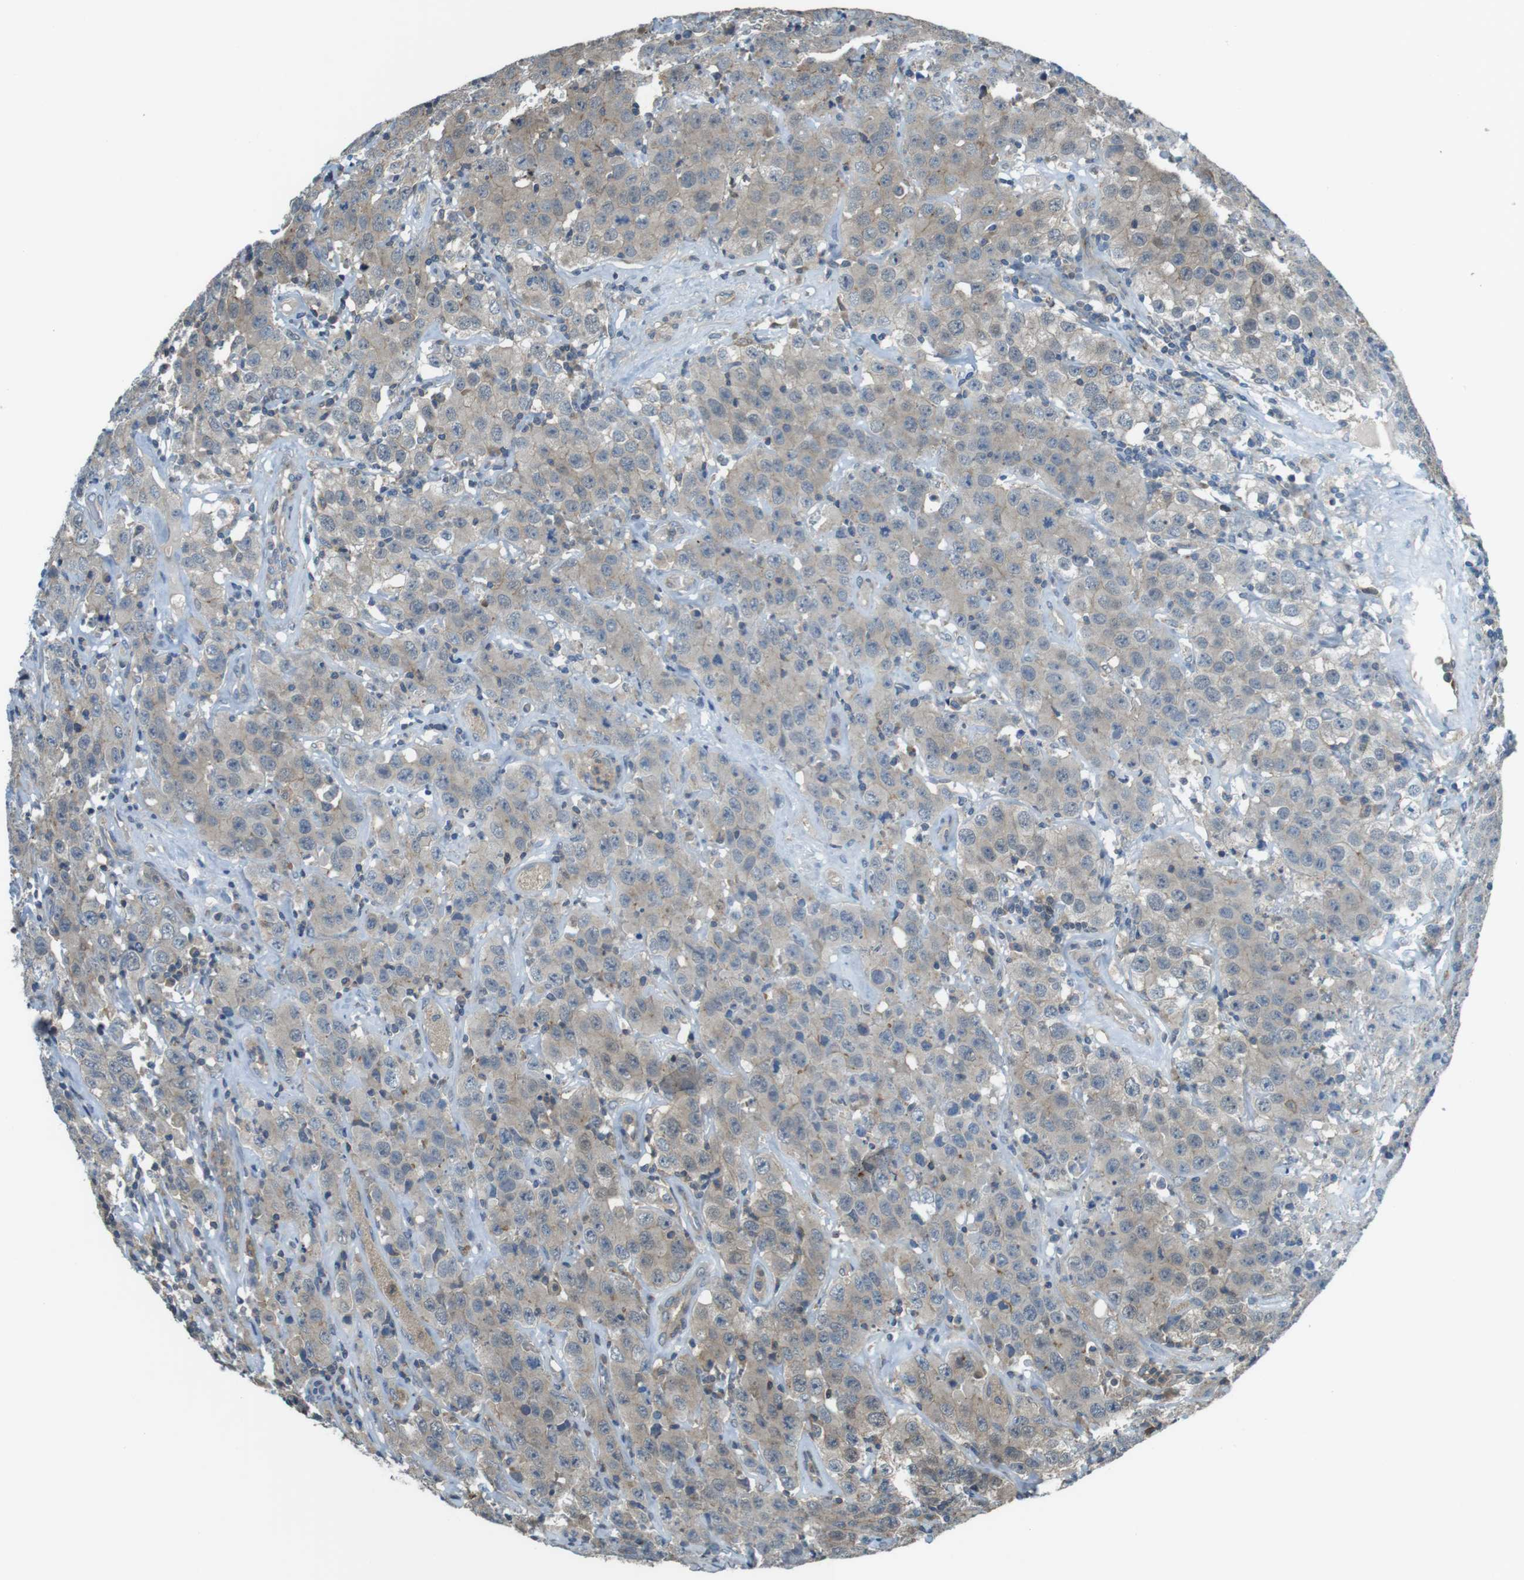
{"staining": {"intensity": "weak", "quantity": "25%-75%", "location": "cytoplasmic/membranous"}, "tissue": "testis cancer", "cell_type": "Tumor cells", "image_type": "cancer", "snomed": [{"axis": "morphology", "description": "Seminoma, NOS"}, {"axis": "topography", "description": "Testis"}], "caption": "This photomicrograph displays immunohistochemistry staining of testis cancer (seminoma), with low weak cytoplasmic/membranous expression in about 25%-75% of tumor cells.", "gene": "LRRC3B", "patient": {"sex": "male", "age": 52}}